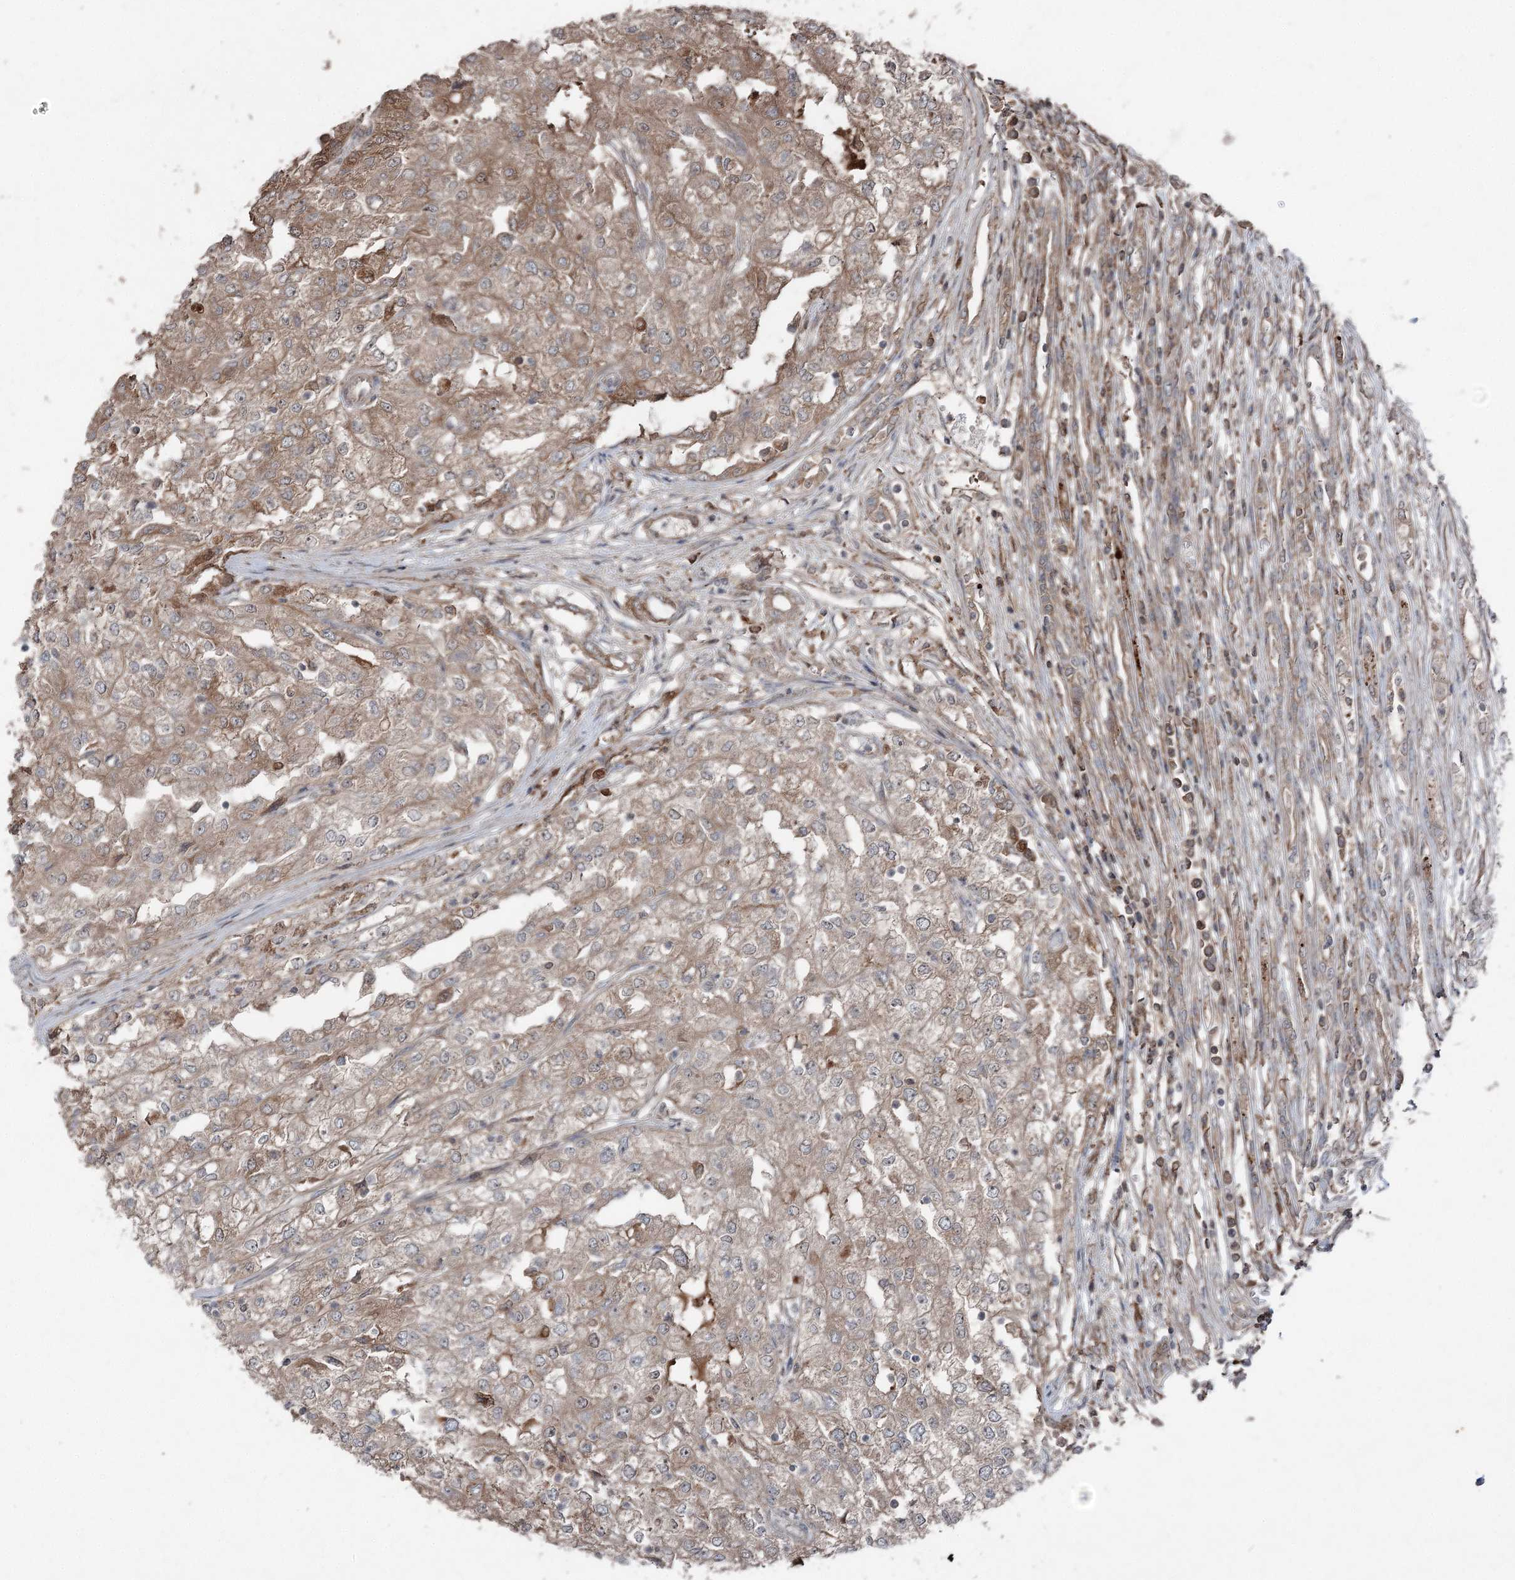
{"staining": {"intensity": "weak", "quantity": ">75%", "location": "cytoplasmic/membranous"}, "tissue": "renal cancer", "cell_type": "Tumor cells", "image_type": "cancer", "snomed": [{"axis": "morphology", "description": "Adenocarcinoma, NOS"}, {"axis": "topography", "description": "Kidney"}], "caption": "There is low levels of weak cytoplasmic/membranous staining in tumor cells of renal cancer (adenocarcinoma), as demonstrated by immunohistochemical staining (brown color).", "gene": "MAPK8IP2", "patient": {"sex": "female", "age": 54}}